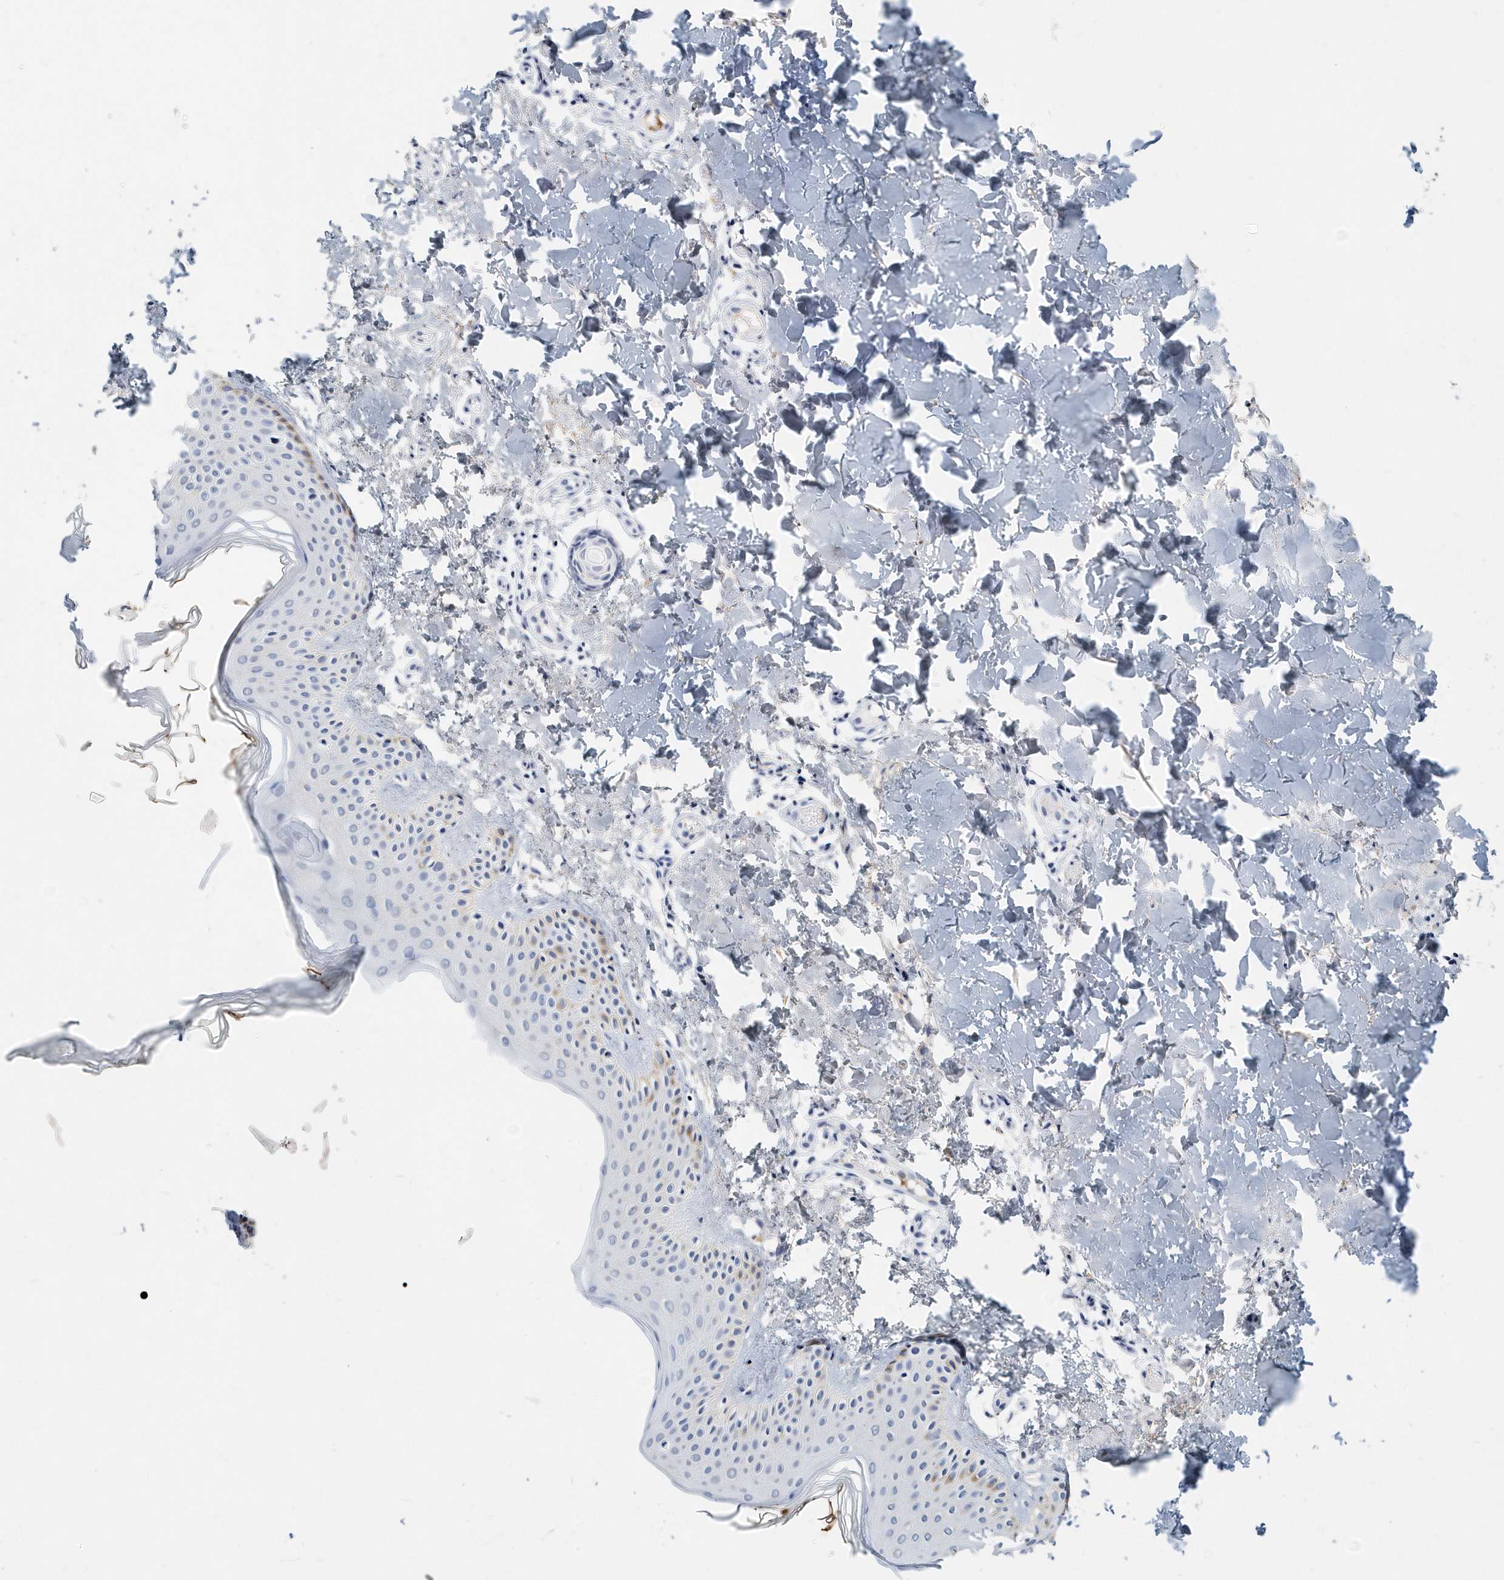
{"staining": {"intensity": "negative", "quantity": "none", "location": "none"}, "tissue": "skin", "cell_type": "Fibroblasts", "image_type": "normal", "snomed": [{"axis": "morphology", "description": "Normal tissue, NOS"}, {"axis": "topography", "description": "Skin"}], "caption": "High magnification brightfield microscopy of benign skin stained with DAB (brown) and counterstained with hematoxylin (blue): fibroblasts show no significant positivity. Nuclei are stained in blue.", "gene": "ITGA2B", "patient": {"sex": "male", "age": 36}}